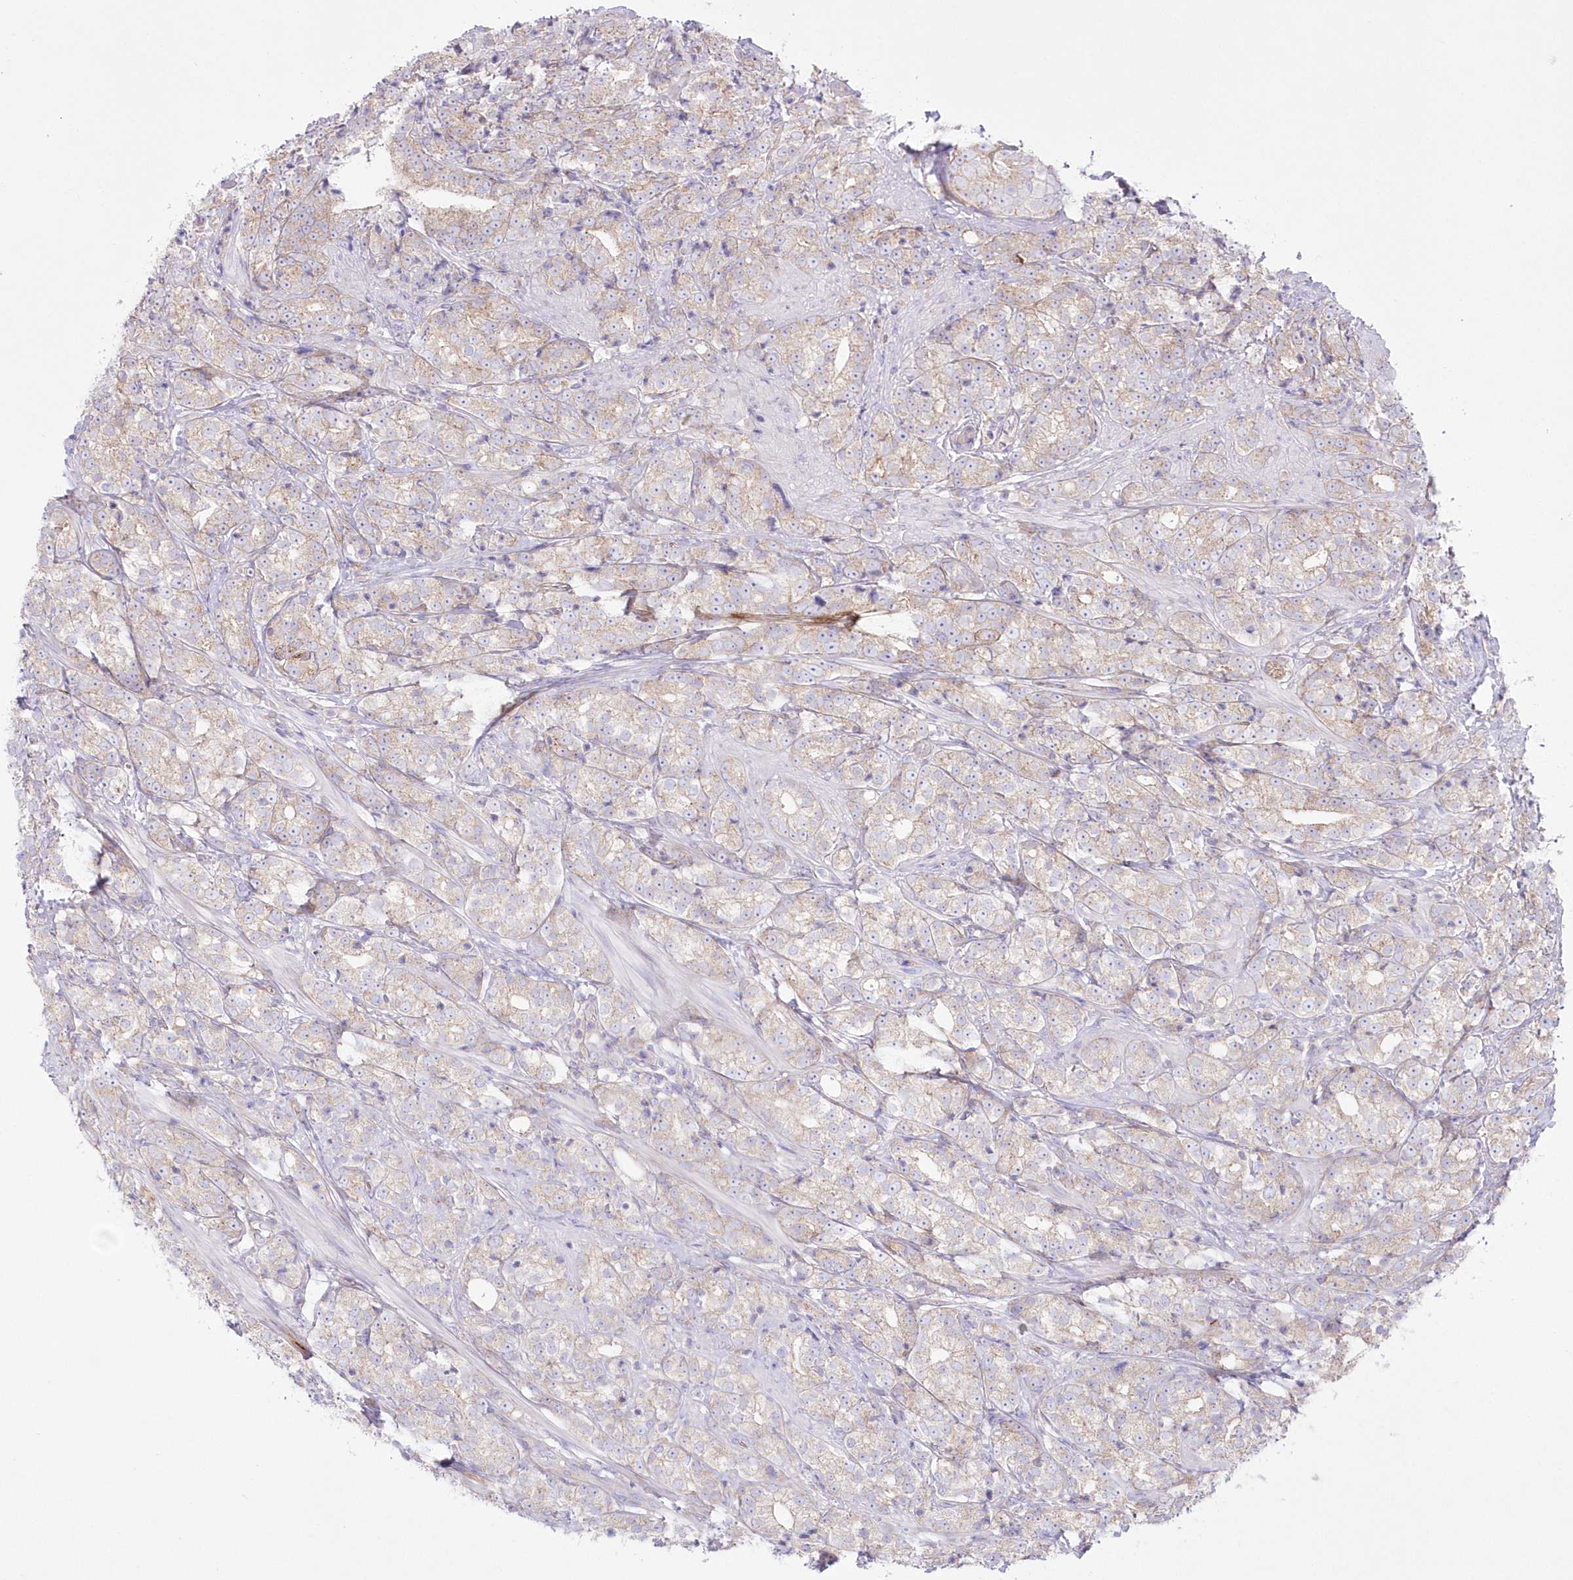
{"staining": {"intensity": "weak", "quantity": ">75%", "location": "cytoplasmic/membranous"}, "tissue": "prostate cancer", "cell_type": "Tumor cells", "image_type": "cancer", "snomed": [{"axis": "morphology", "description": "Adenocarcinoma, High grade"}, {"axis": "topography", "description": "Prostate"}], "caption": "IHC of human prostate cancer (high-grade adenocarcinoma) reveals low levels of weak cytoplasmic/membranous expression in approximately >75% of tumor cells.", "gene": "ZNF843", "patient": {"sex": "male", "age": 69}}